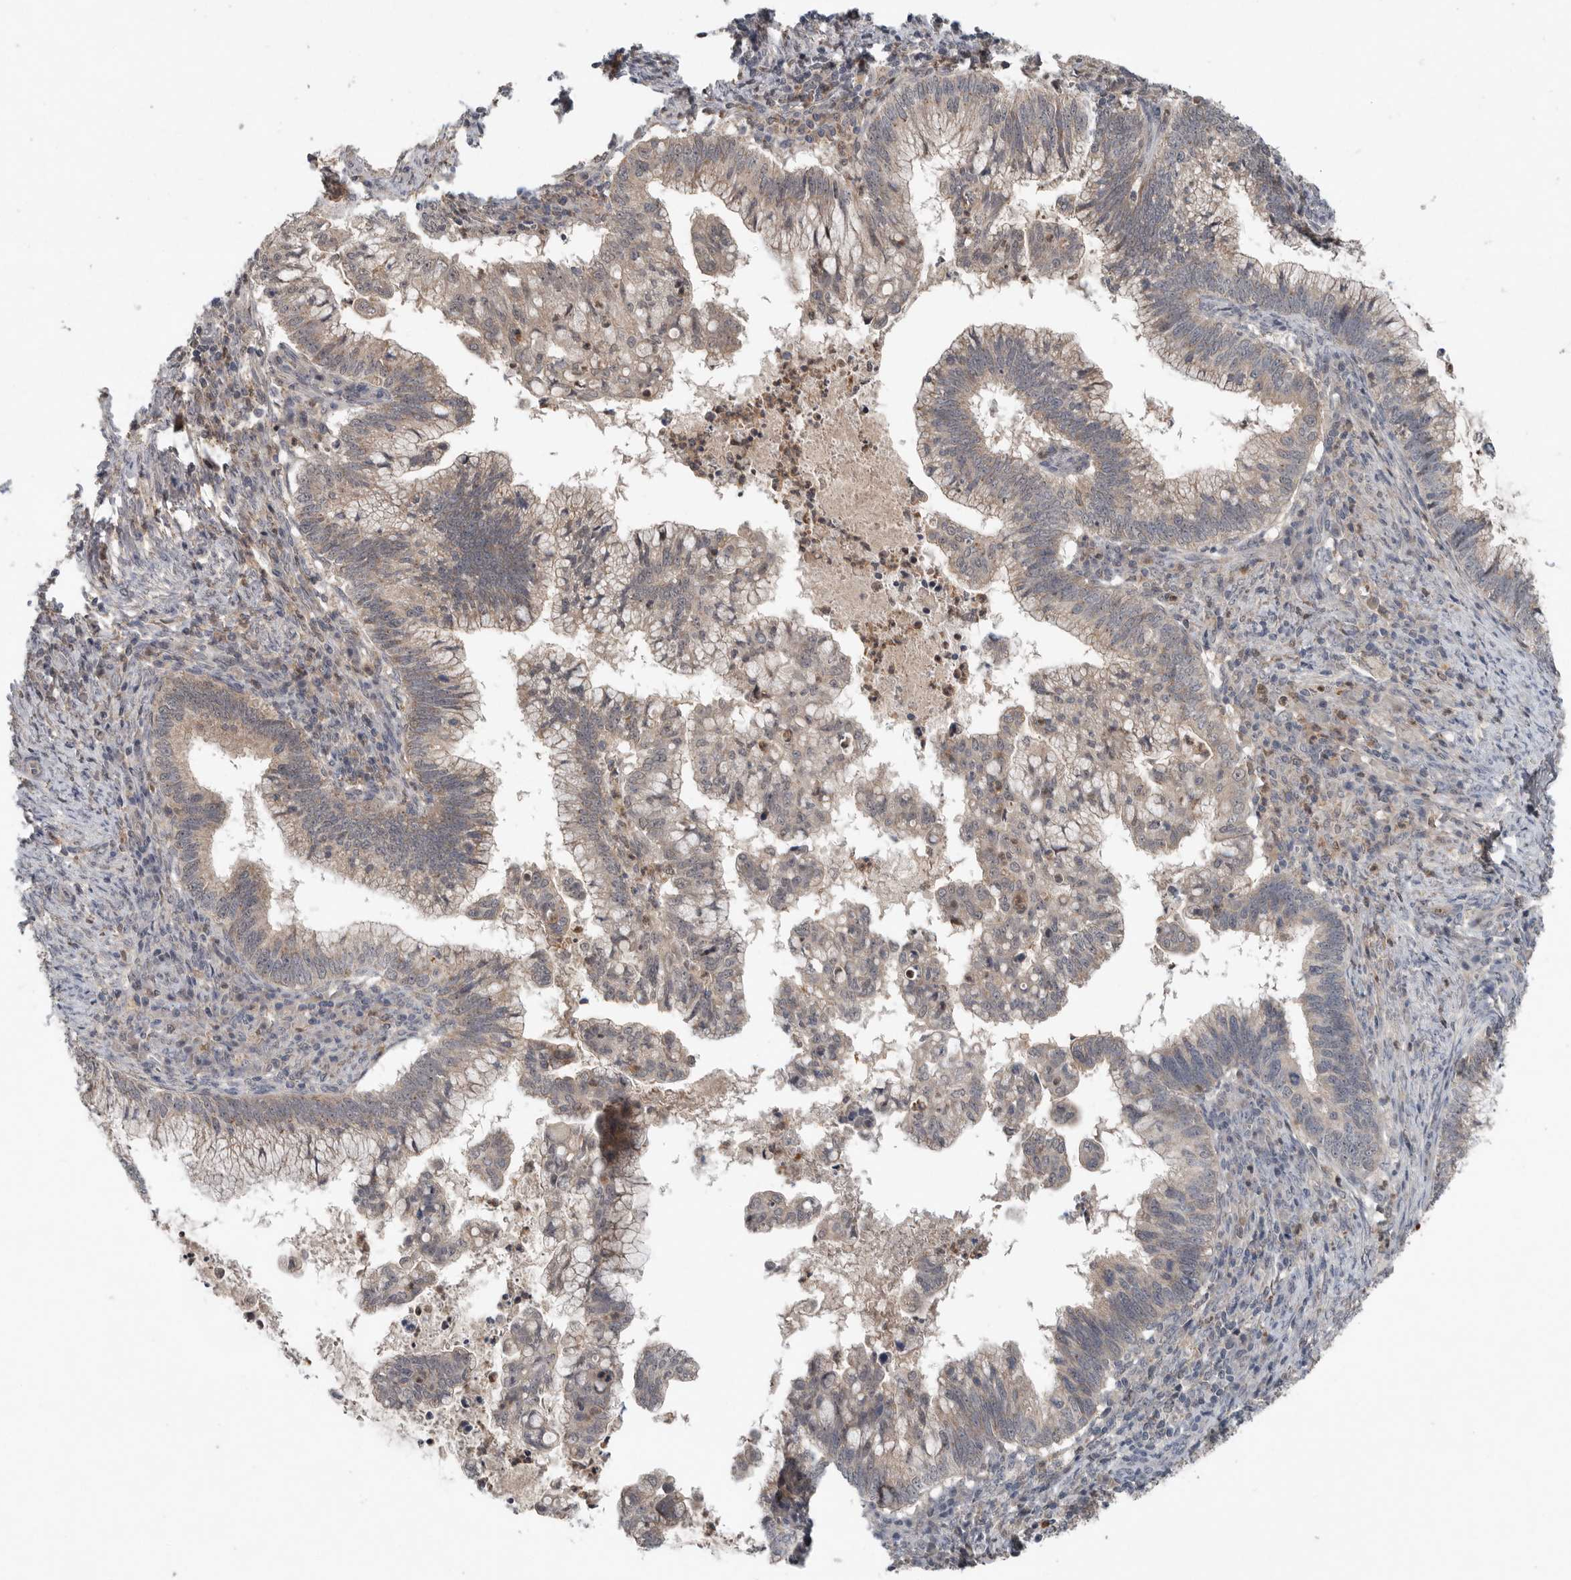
{"staining": {"intensity": "weak", "quantity": ">75%", "location": "cytoplasmic/membranous"}, "tissue": "cervical cancer", "cell_type": "Tumor cells", "image_type": "cancer", "snomed": [{"axis": "morphology", "description": "Adenocarcinoma, NOS"}, {"axis": "topography", "description": "Cervix"}], "caption": "Immunohistochemical staining of cervical adenocarcinoma displays low levels of weak cytoplasmic/membranous expression in approximately >75% of tumor cells.", "gene": "SCP2", "patient": {"sex": "female", "age": 36}}